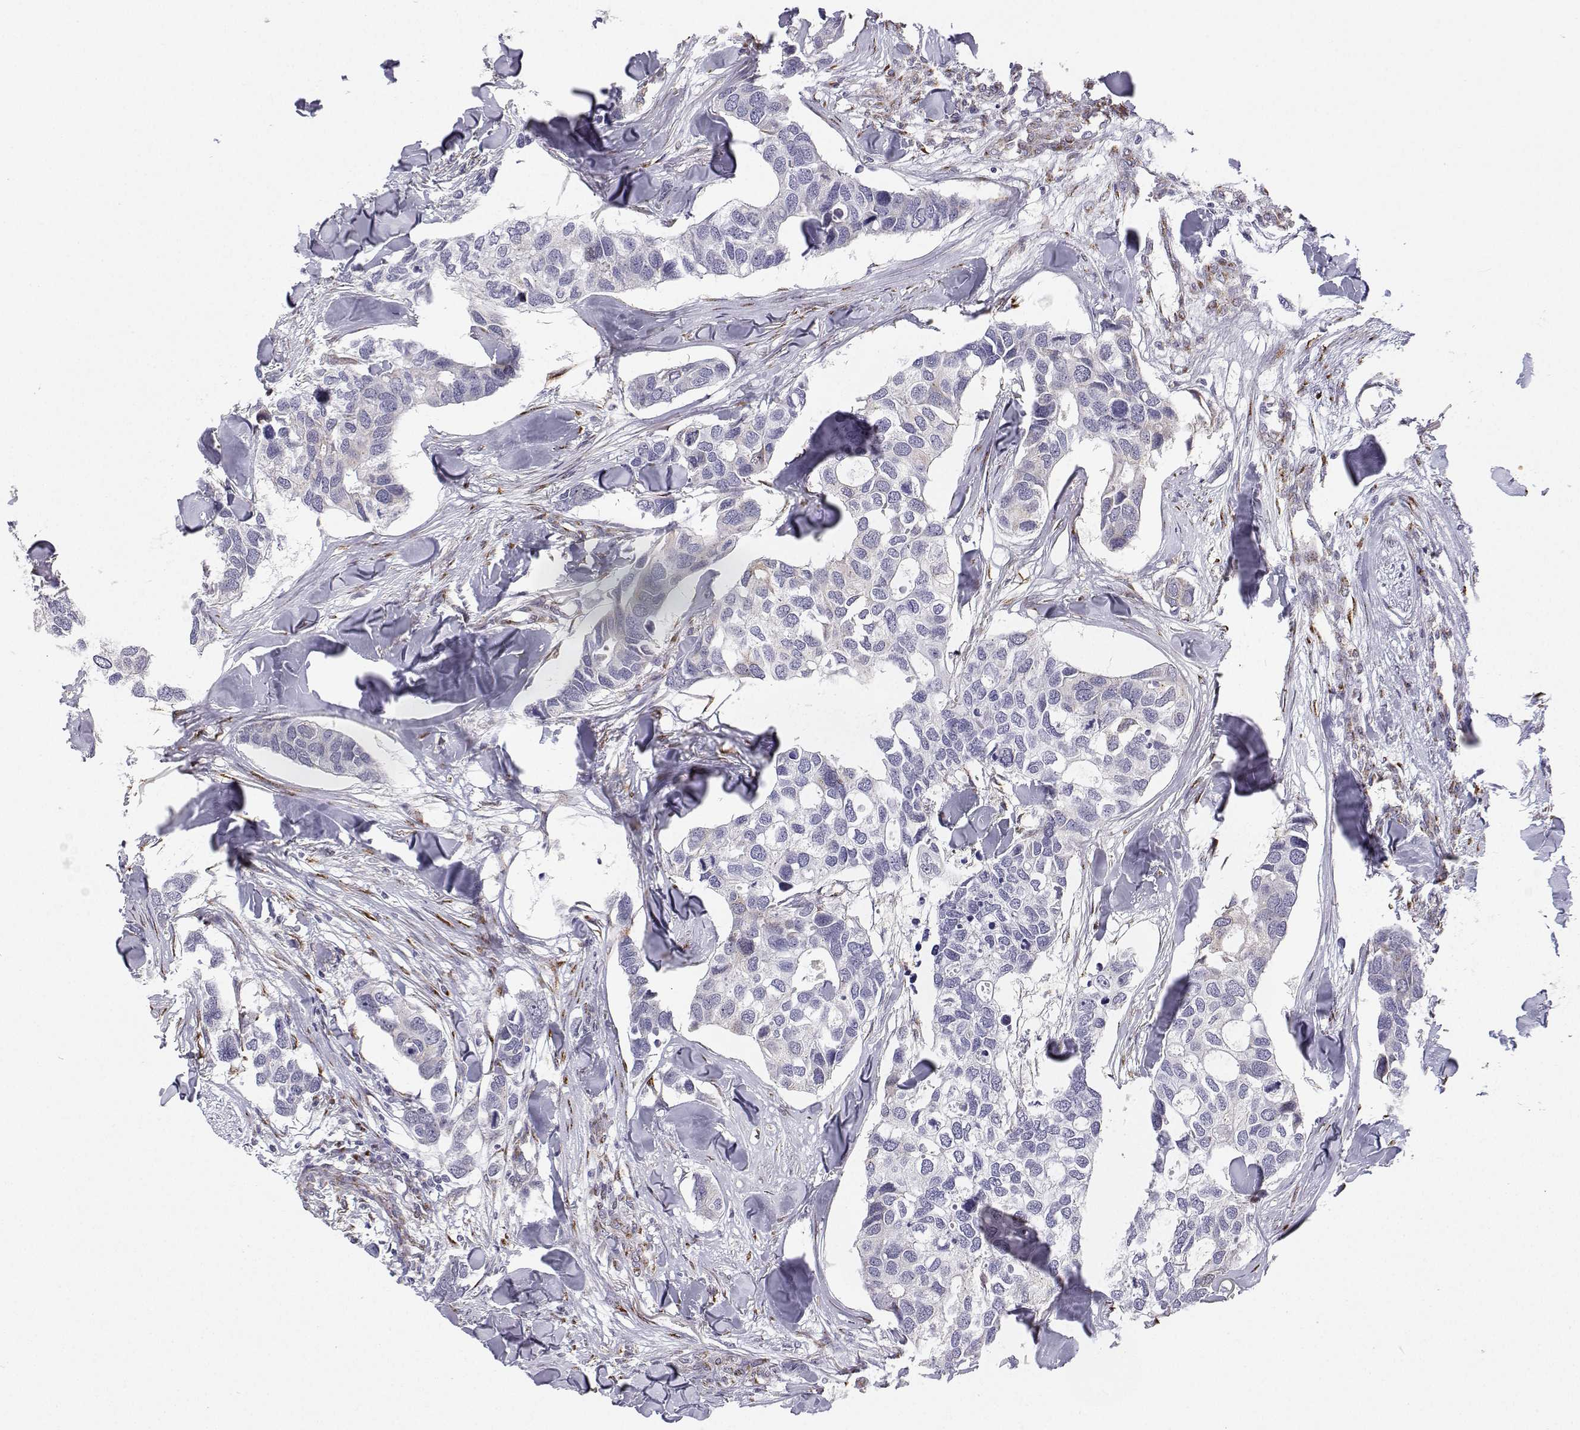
{"staining": {"intensity": "negative", "quantity": "none", "location": "none"}, "tissue": "breast cancer", "cell_type": "Tumor cells", "image_type": "cancer", "snomed": [{"axis": "morphology", "description": "Duct carcinoma"}, {"axis": "topography", "description": "Breast"}], "caption": "There is no significant positivity in tumor cells of breast cancer.", "gene": "STARD13", "patient": {"sex": "female", "age": 83}}